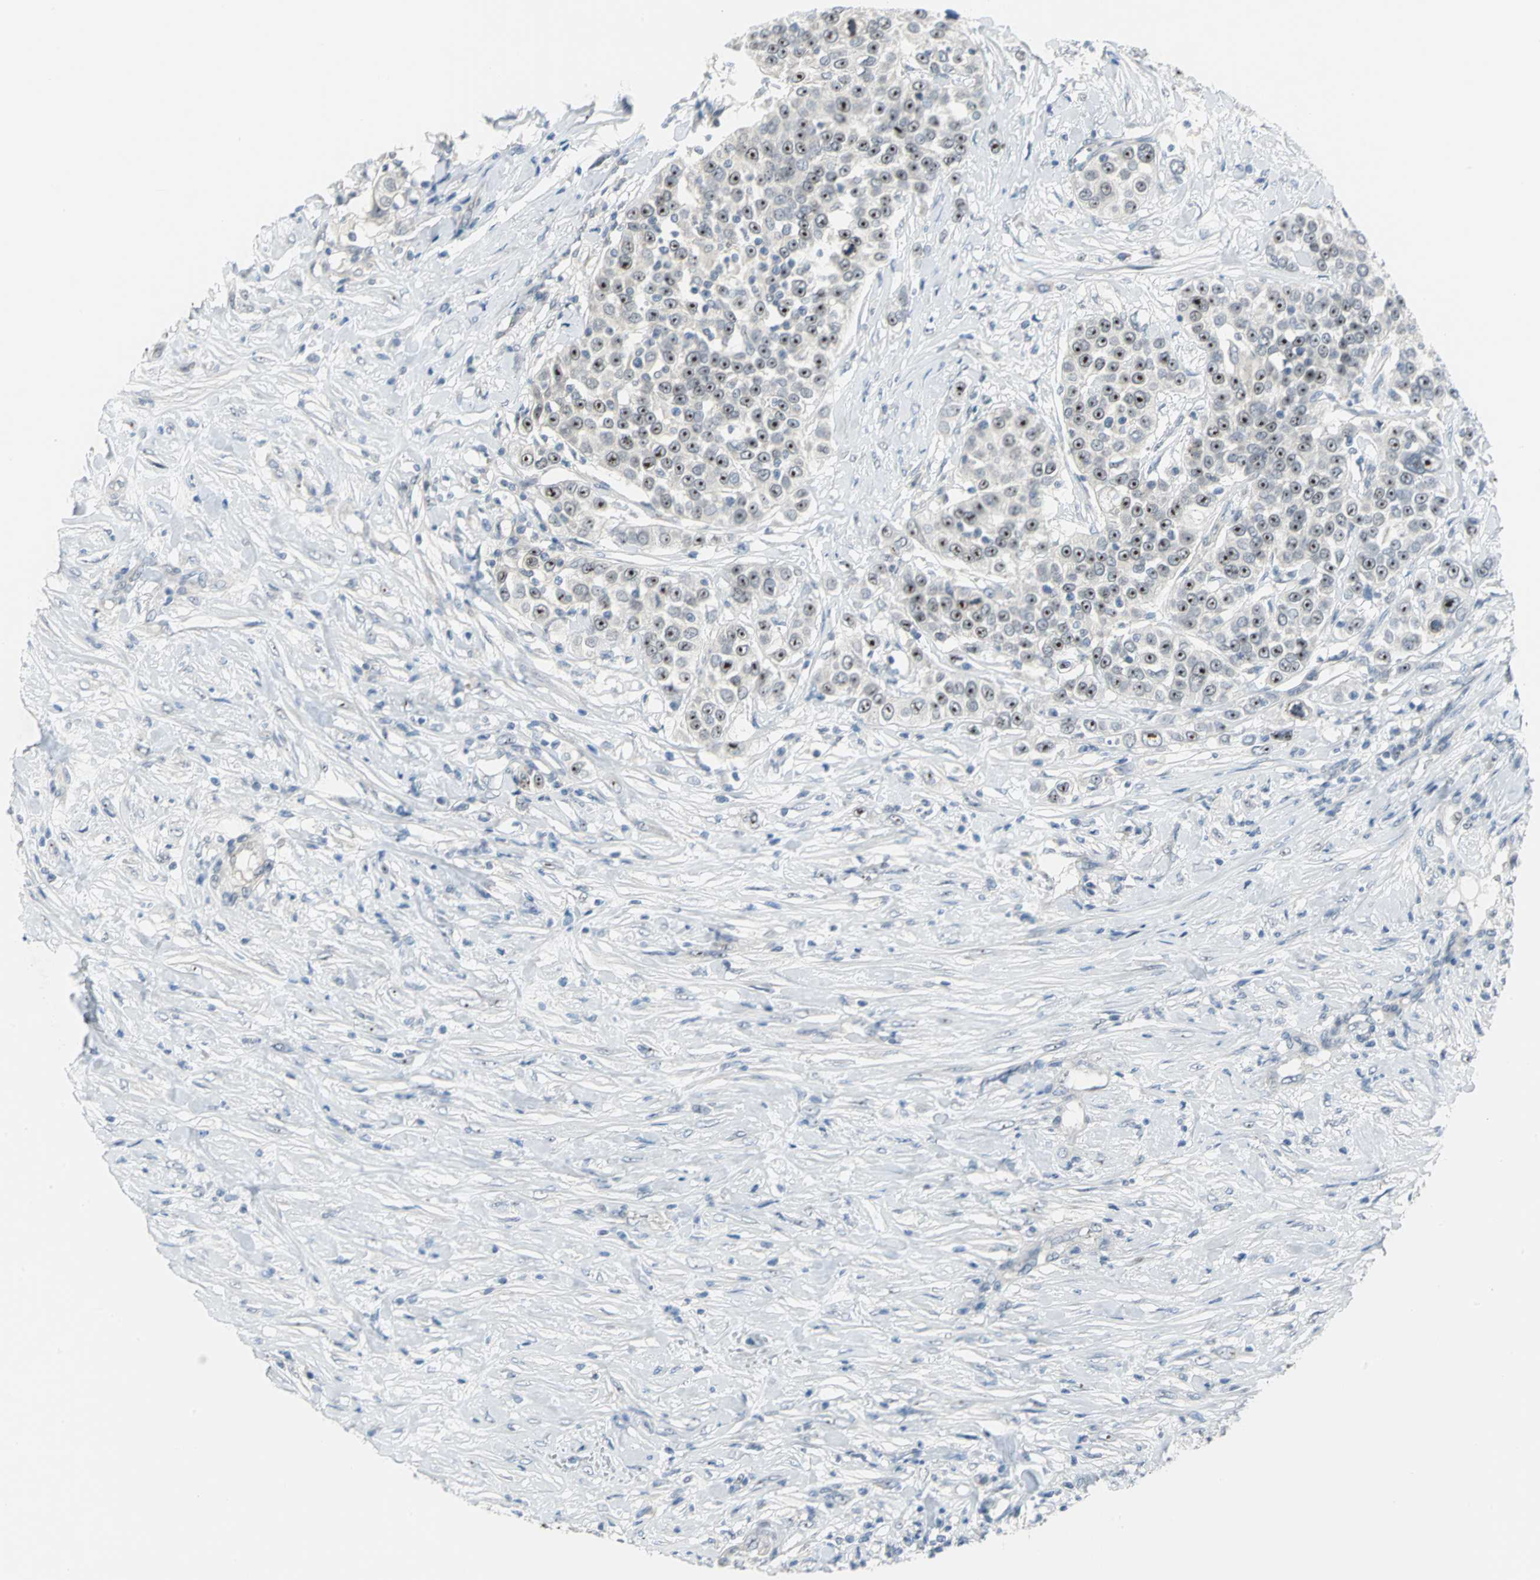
{"staining": {"intensity": "strong", "quantity": ">75%", "location": "nuclear"}, "tissue": "urothelial cancer", "cell_type": "Tumor cells", "image_type": "cancer", "snomed": [{"axis": "morphology", "description": "Urothelial carcinoma, High grade"}, {"axis": "topography", "description": "Urinary bladder"}], "caption": "High-power microscopy captured an immunohistochemistry micrograph of urothelial carcinoma (high-grade), revealing strong nuclear positivity in about >75% of tumor cells. The staining was performed using DAB to visualize the protein expression in brown, while the nuclei were stained in blue with hematoxylin (Magnification: 20x).", "gene": "MYBBP1A", "patient": {"sex": "female", "age": 80}}